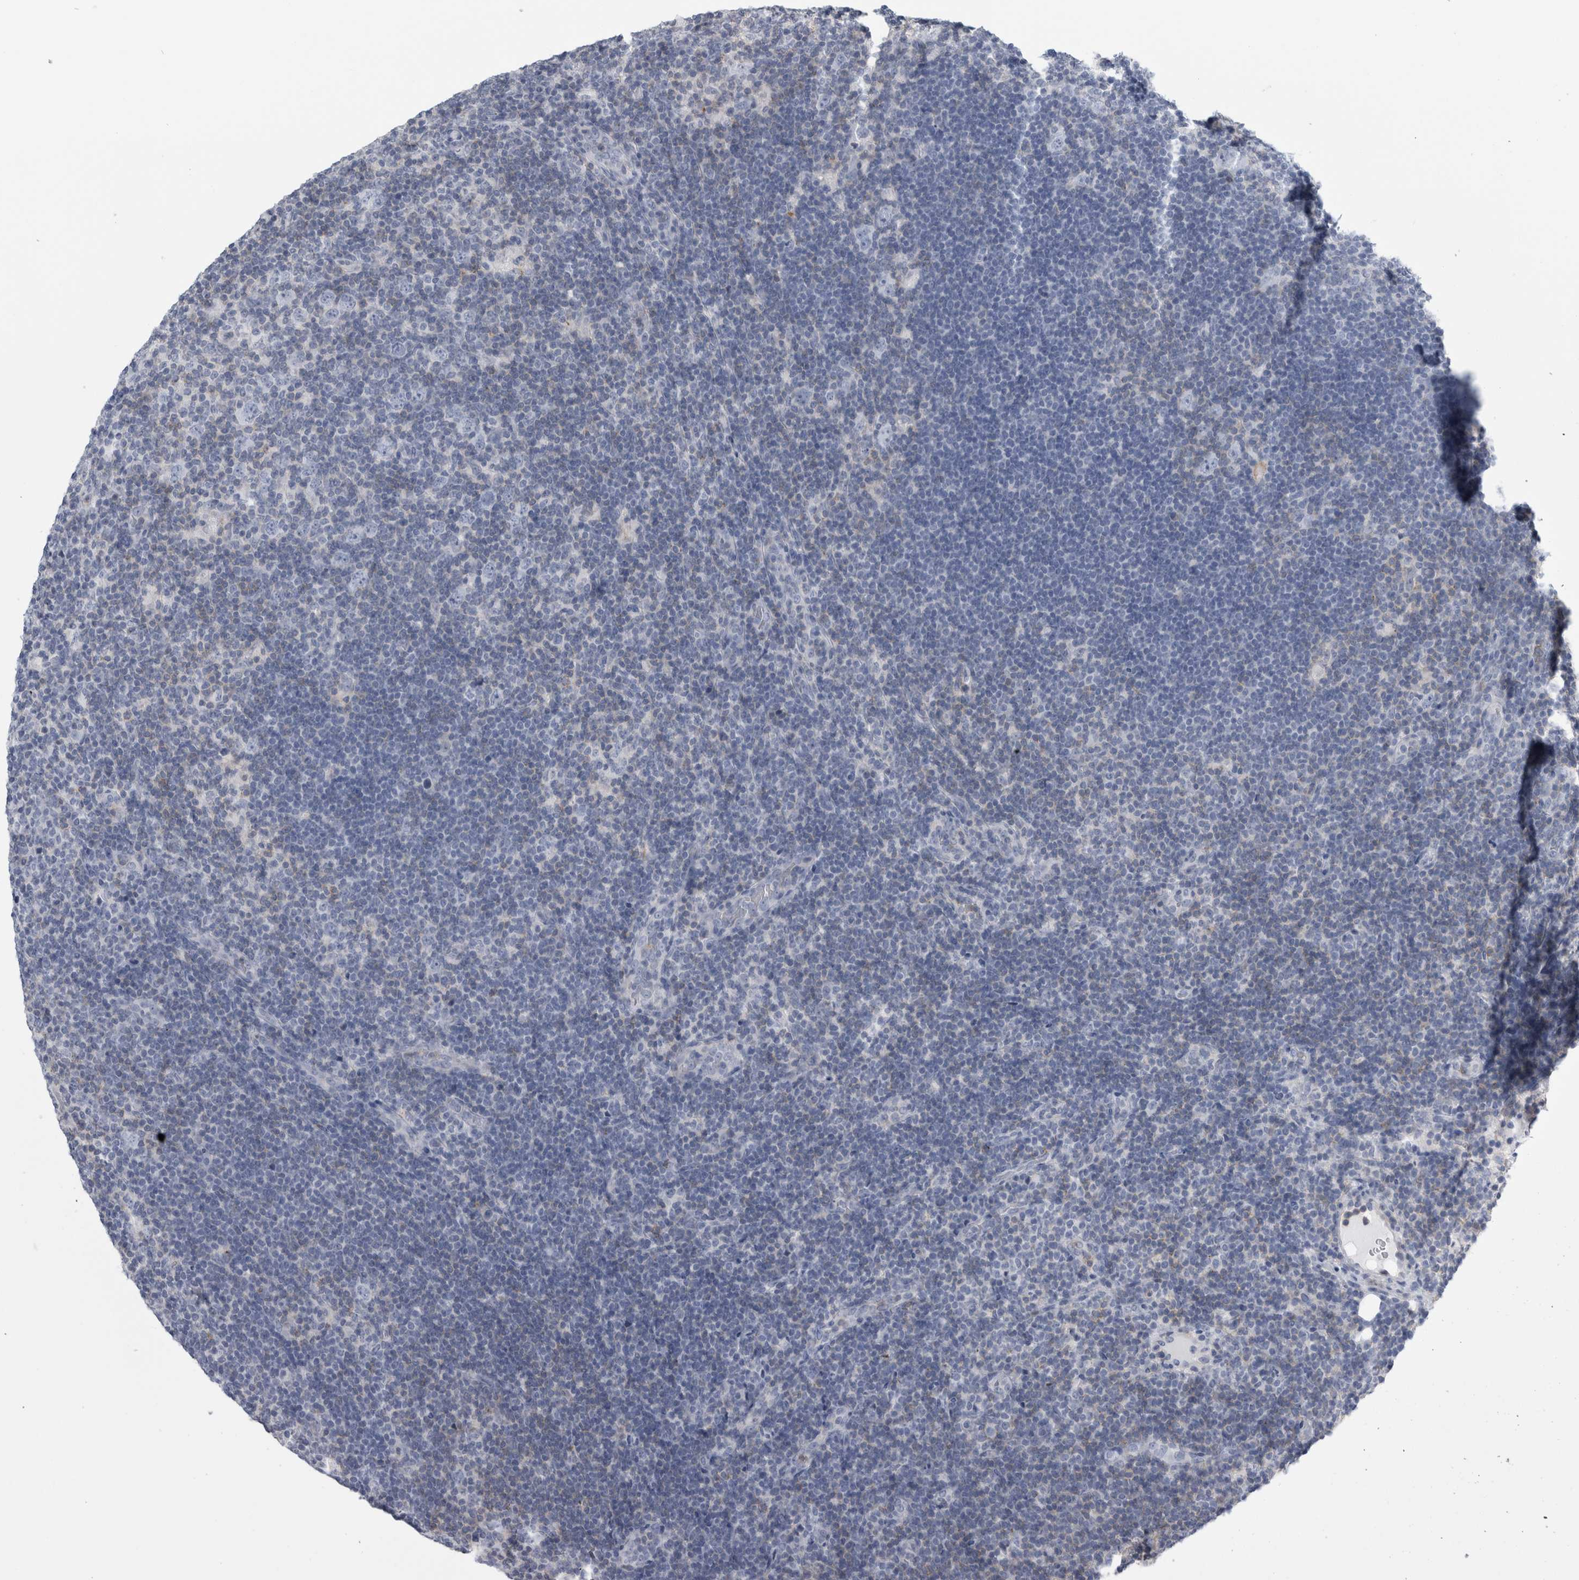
{"staining": {"intensity": "negative", "quantity": "none", "location": "none"}, "tissue": "lymphoma", "cell_type": "Tumor cells", "image_type": "cancer", "snomed": [{"axis": "morphology", "description": "Hodgkin's disease, NOS"}, {"axis": "topography", "description": "Lymph node"}], "caption": "An IHC photomicrograph of lymphoma is shown. There is no staining in tumor cells of lymphoma. Nuclei are stained in blue.", "gene": "ANKFY1", "patient": {"sex": "female", "age": 57}}